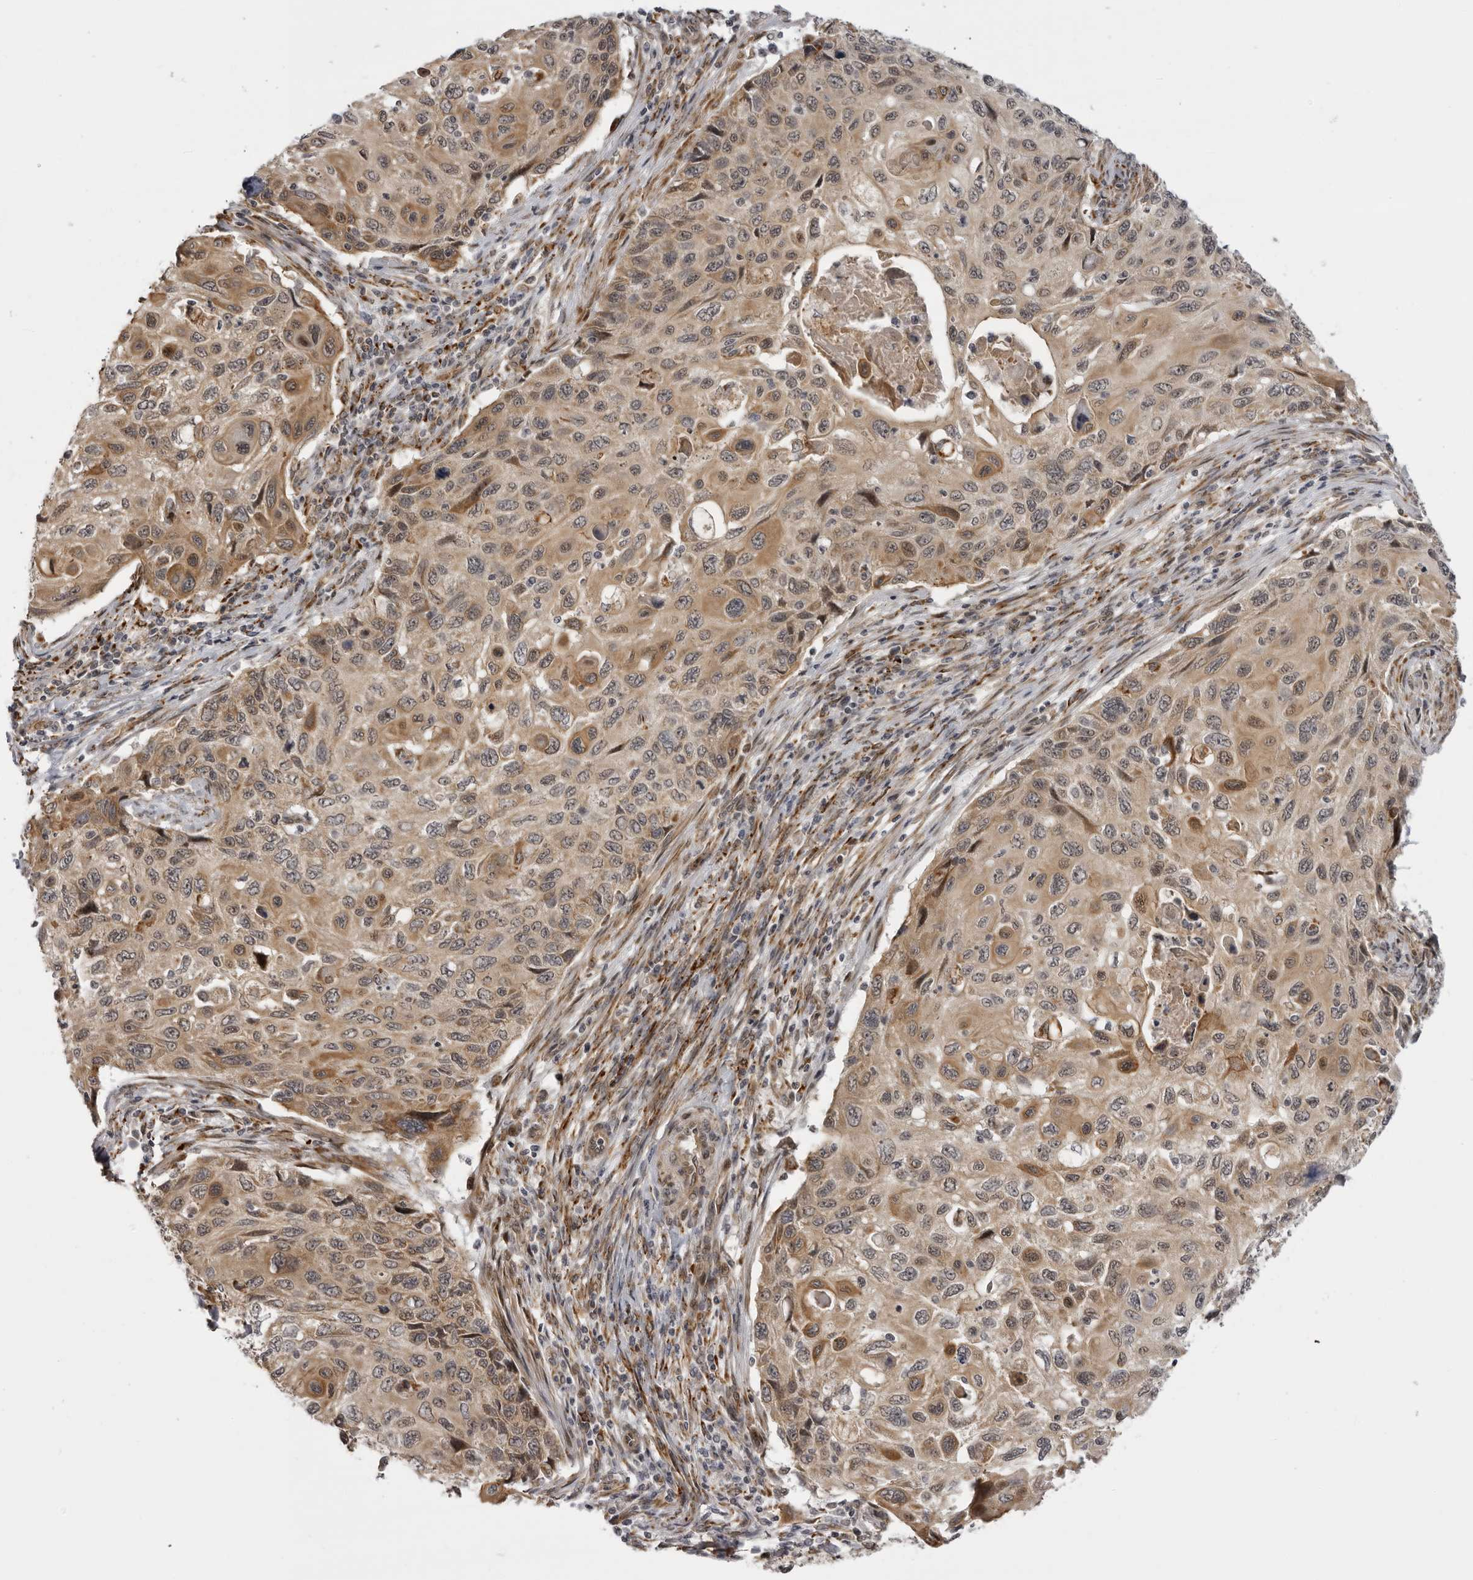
{"staining": {"intensity": "moderate", "quantity": ">75%", "location": "cytoplasmic/membranous"}, "tissue": "cervical cancer", "cell_type": "Tumor cells", "image_type": "cancer", "snomed": [{"axis": "morphology", "description": "Squamous cell carcinoma, NOS"}, {"axis": "topography", "description": "Cervix"}], "caption": "The immunohistochemical stain shows moderate cytoplasmic/membranous expression in tumor cells of cervical cancer (squamous cell carcinoma) tissue. The staining was performed using DAB, with brown indicating positive protein expression. Nuclei are stained blue with hematoxylin.", "gene": "DNAH14", "patient": {"sex": "female", "age": 70}}